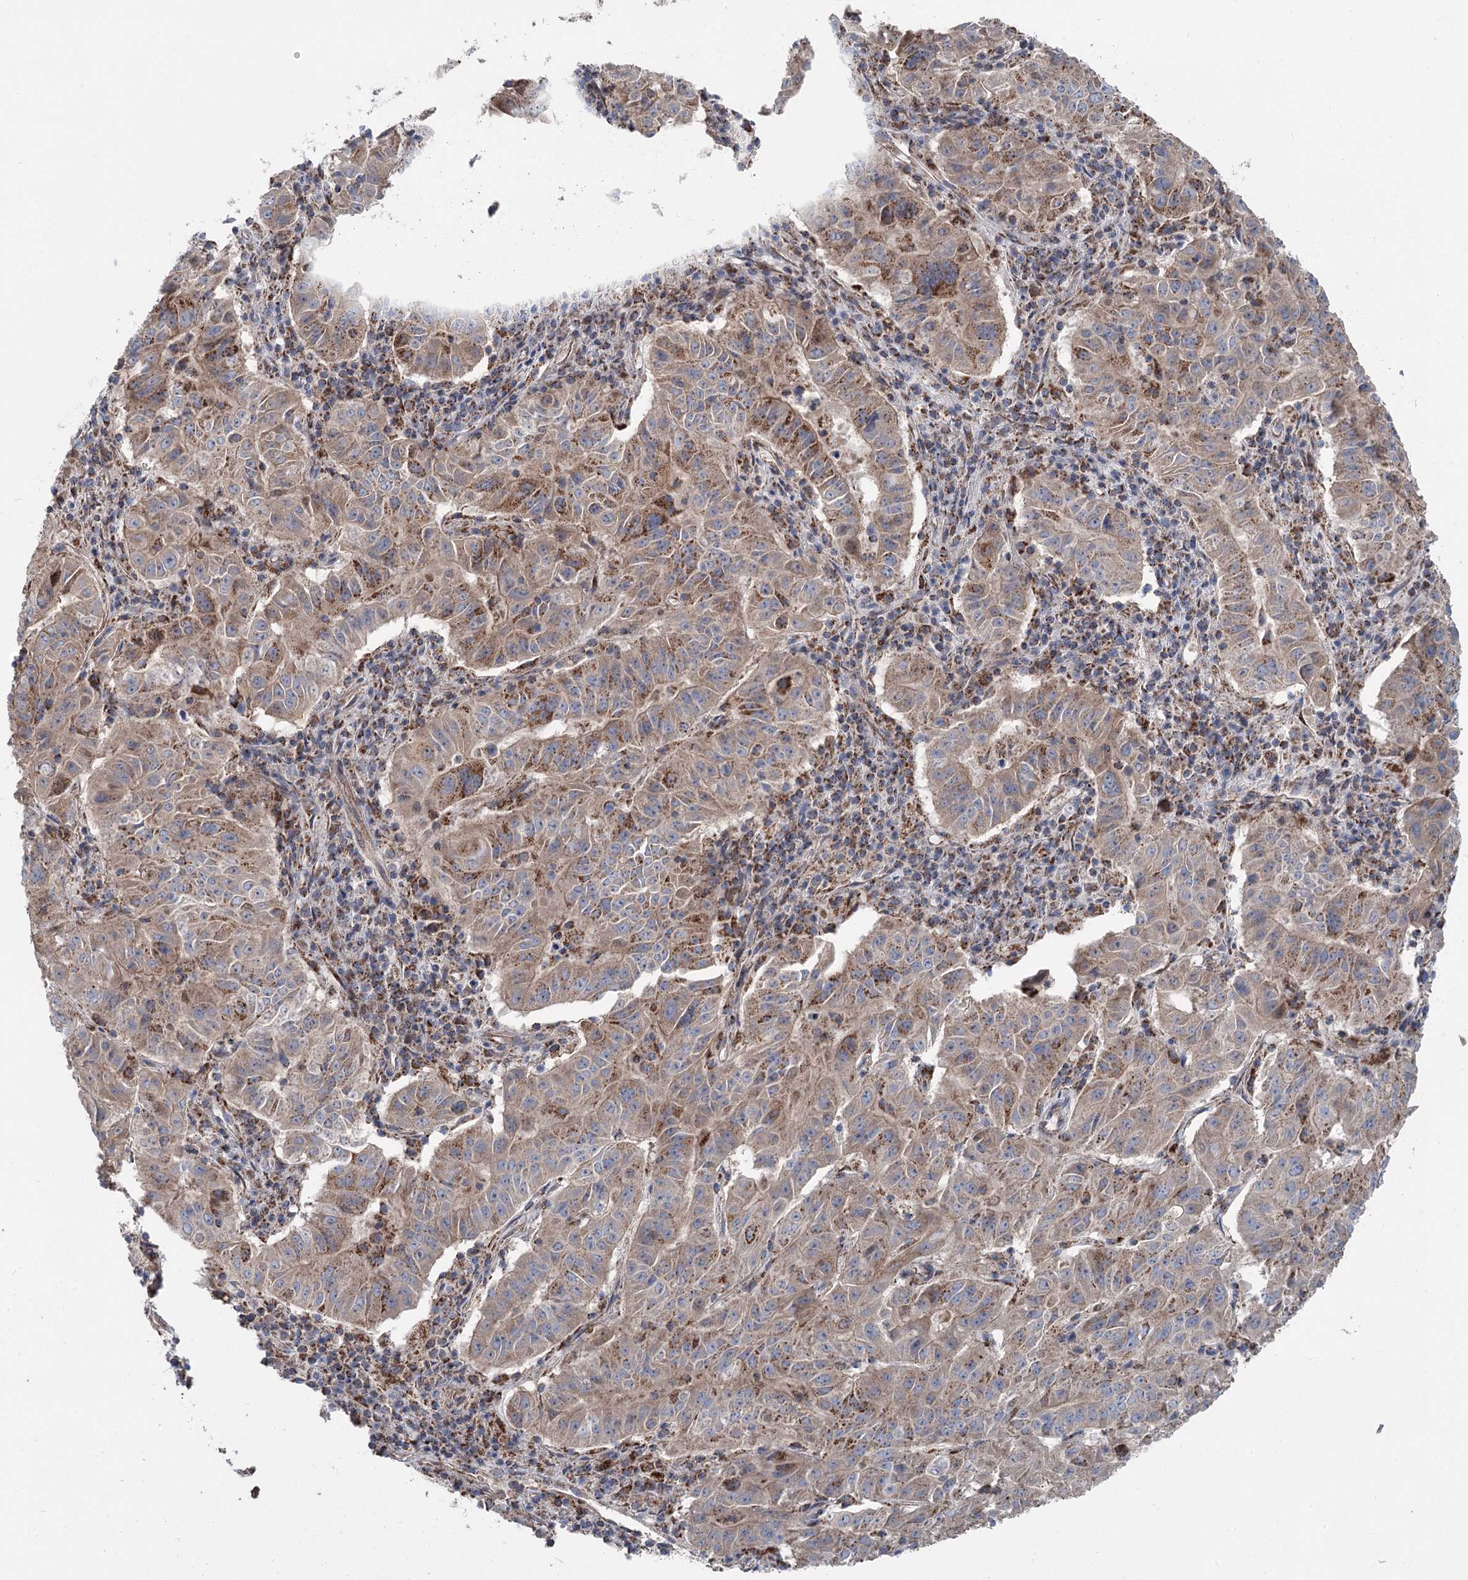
{"staining": {"intensity": "moderate", "quantity": ">75%", "location": "cytoplasmic/membranous"}, "tissue": "pancreatic cancer", "cell_type": "Tumor cells", "image_type": "cancer", "snomed": [{"axis": "morphology", "description": "Adenocarcinoma, NOS"}, {"axis": "topography", "description": "Pancreas"}], "caption": "The micrograph exhibits a brown stain indicating the presence of a protein in the cytoplasmic/membranous of tumor cells in pancreatic cancer (adenocarcinoma).", "gene": "MARK2", "patient": {"sex": "male", "age": 63}}